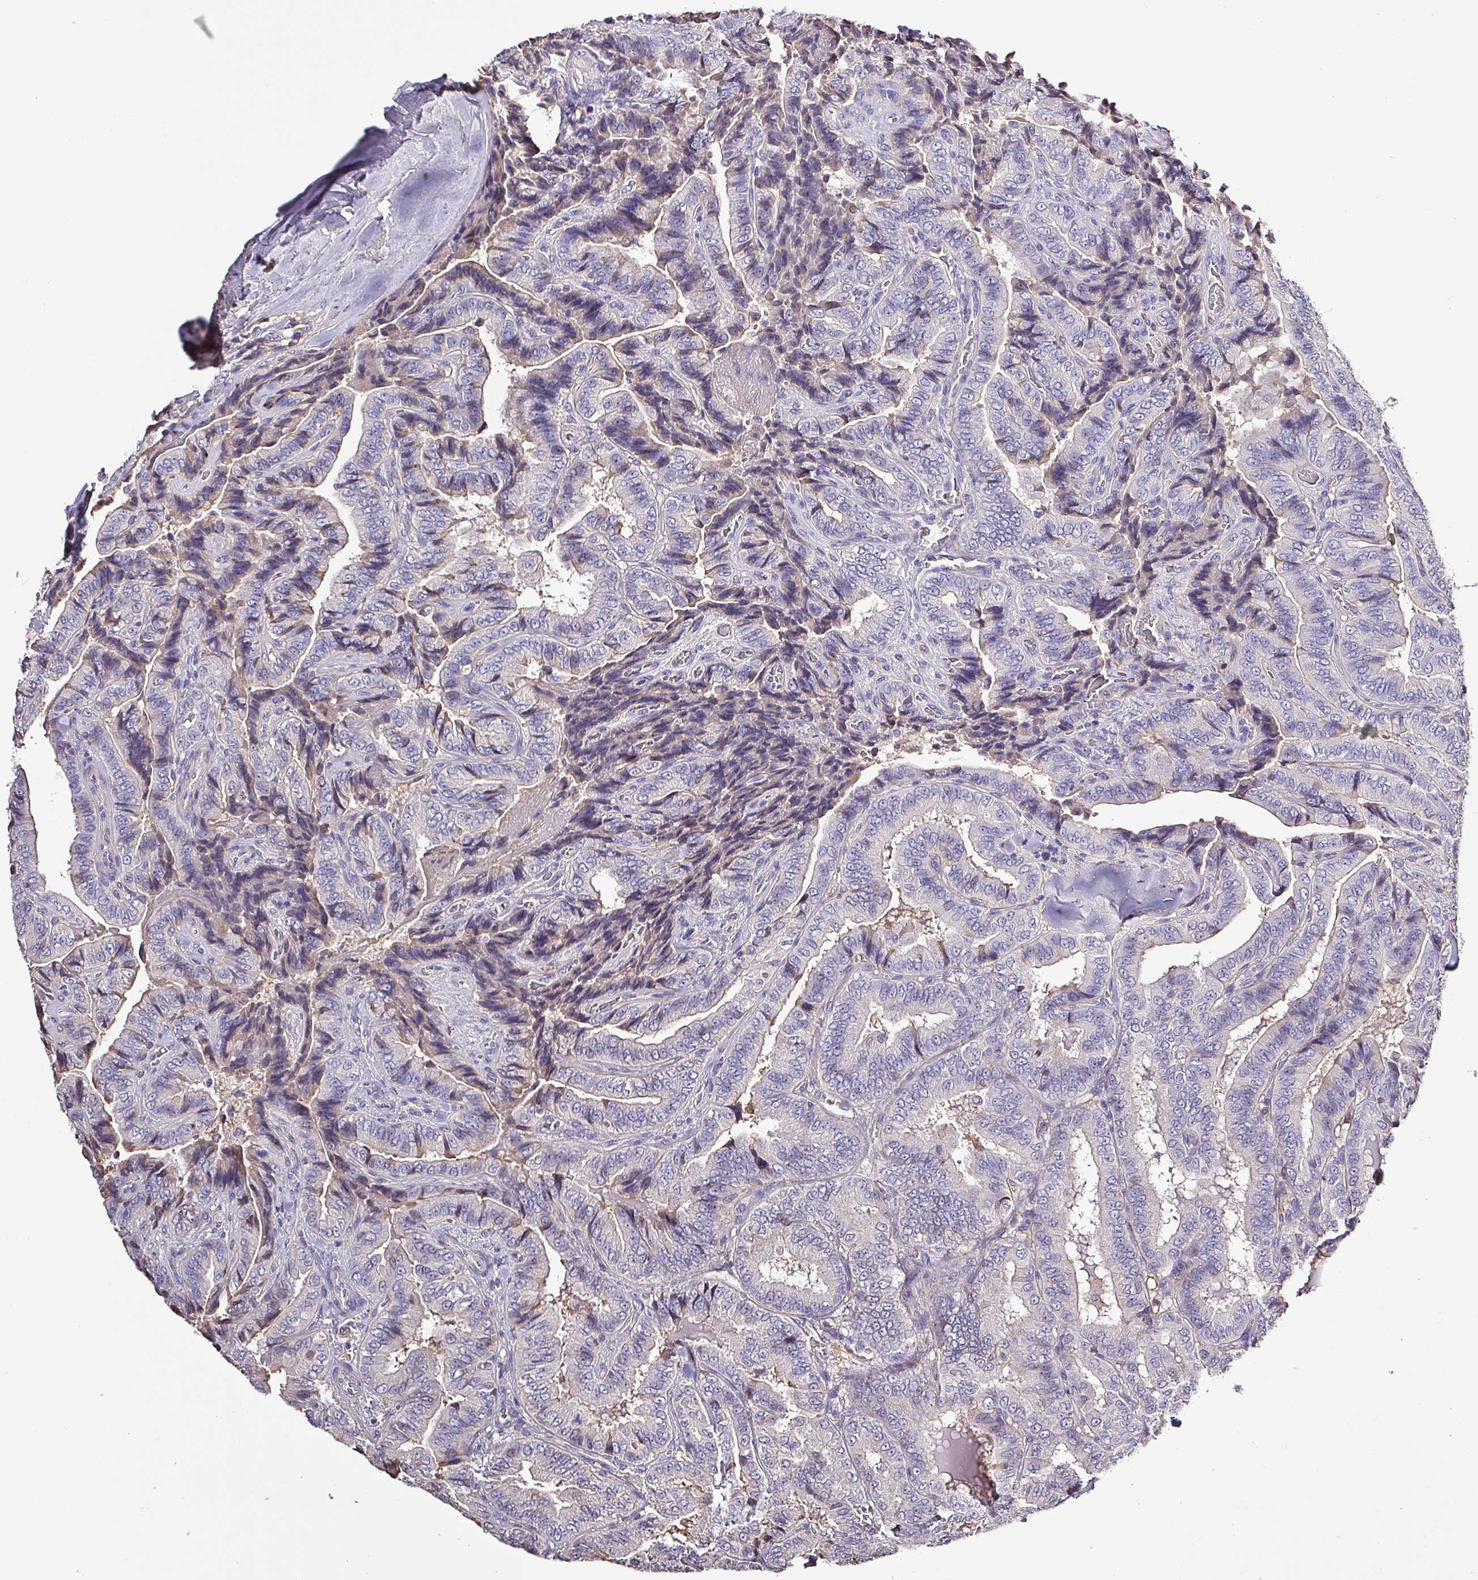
{"staining": {"intensity": "negative", "quantity": "none", "location": "none"}, "tissue": "thyroid cancer", "cell_type": "Tumor cells", "image_type": "cancer", "snomed": [{"axis": "morphology", "description": "Papillary adenocarcinoma, NOS"}, {"axis": "topography", "description": "Thyroid gland"}], "caption": "High power microscopy photomicrograph of an immunohistochemistry photomicrograph of thyroid cancer, revealing no significant expression in tumor cells. (Brightfield microscopy of DAB IHC at high magnification).", "gene": "HTRA4", "patient": {"sex": "male", "age": 61}}